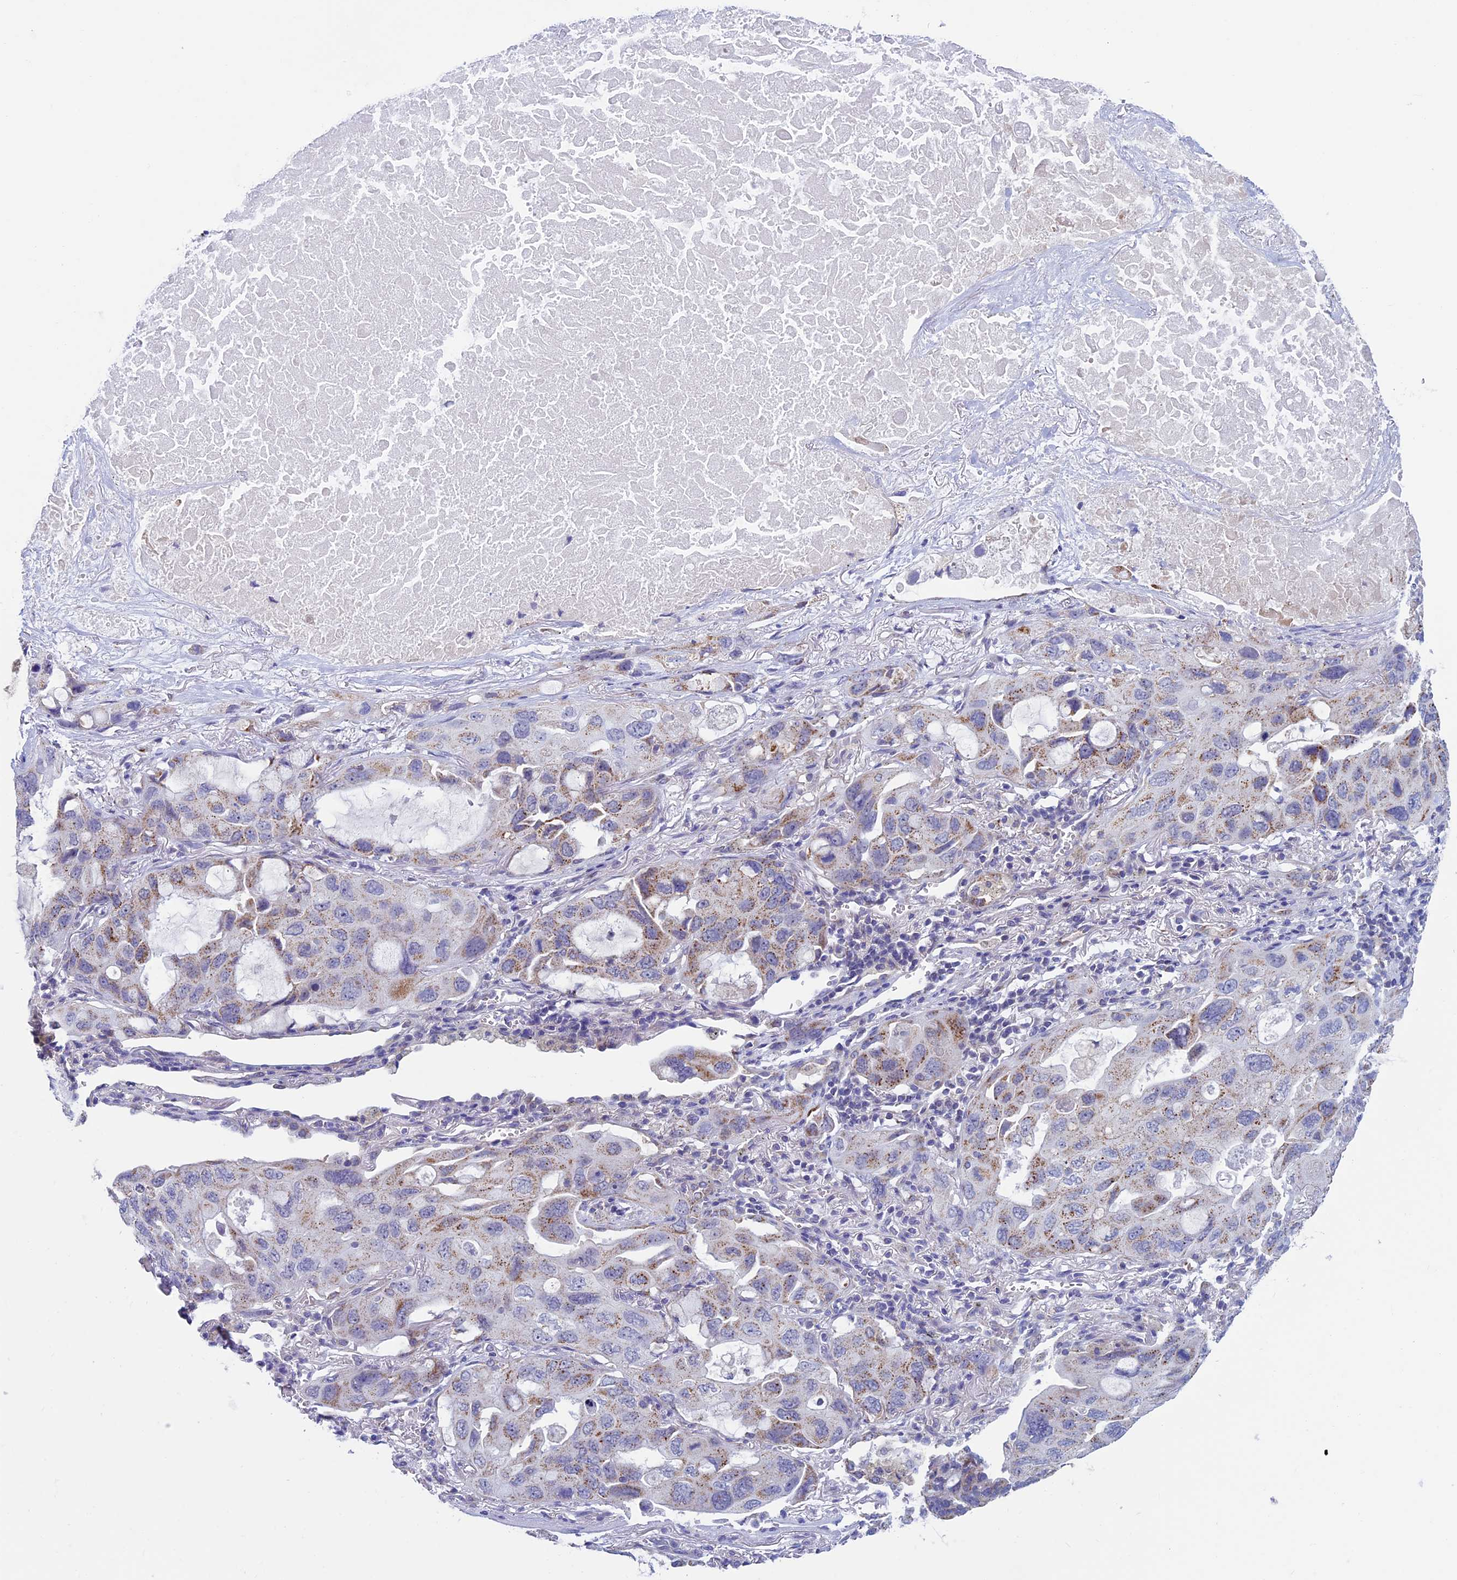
{"staining": {"intensity": "moderate", "quantity": "25%-75%", "location": "cytoplasmic/membranous"}, "tissue": "lung cancer", "cell_type": "Tumor cells", "image_type": "cancer", "snomed": [{"axis": "morphology", "description": "Squamous cell carcinoma, NOS"}, {"axis": "topography", "description": "Lung"}], "caption": "Protein expression analysis of human lung cancer (squamous cell carcinoma) reveals moderate cytoplasmic/membranous positivity in approximately 25%-75% of tumor cells. The staining was performed using DAB to visualize the protein expression in brown, while the nuclei were stained in blue with hematoxylin (Magnification: 20x).", "gene": "MFSD12", "patient": {"sex": "female", "age": 73}}